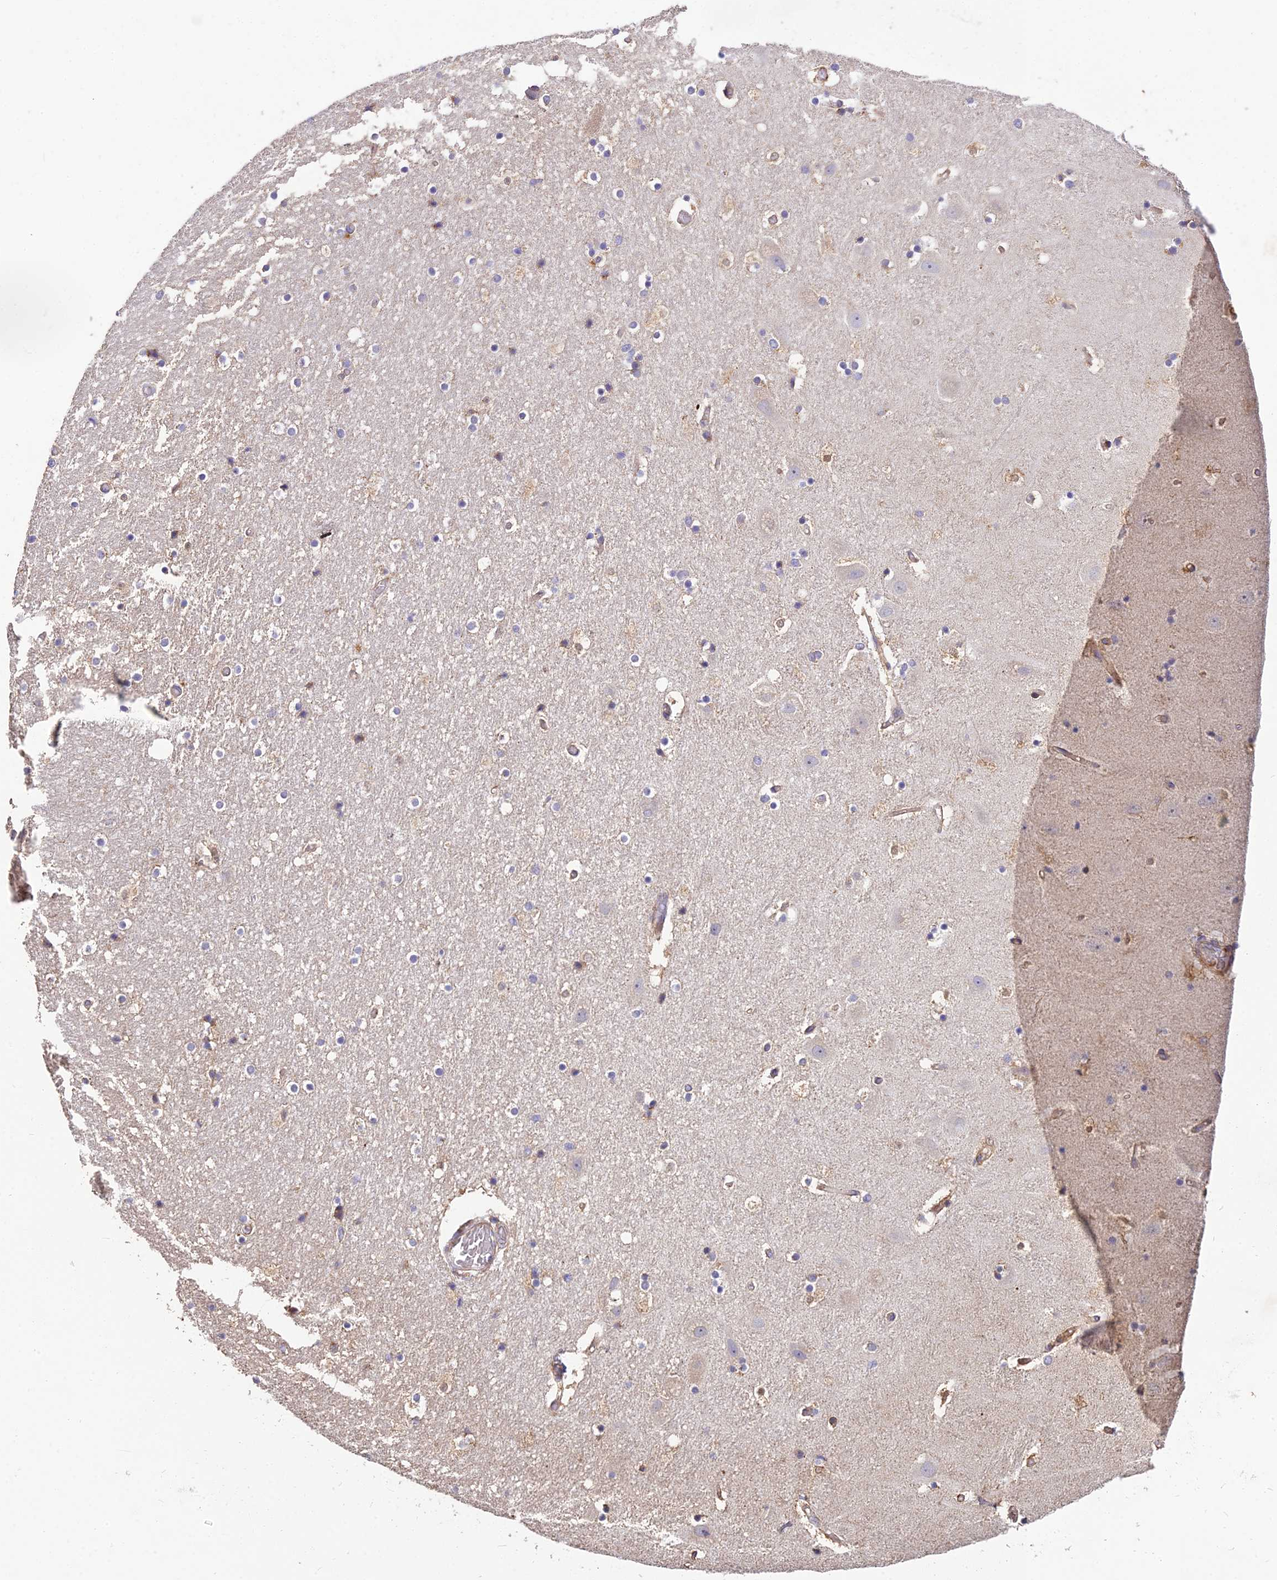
{"staining": {"intensity": "moderate", "quantity": "<25%", "location": "cytoplasmic/membranous"}, "tissue": "hippocampus", "cell_type": "Glial cells", "image_type": "normal", "snomed": [{"axis": "morphology", "description": "Normal tissue, NOS"}, {"axis": "topography", "description": "Hippocampus"}], "caption": "Moderate cytoplasmic/membranous protein staining is appreciated in about <25% of glial cells in hippocampus.", "gene": "ARL8A", "patient": {"sex": "female", "age": 52}}